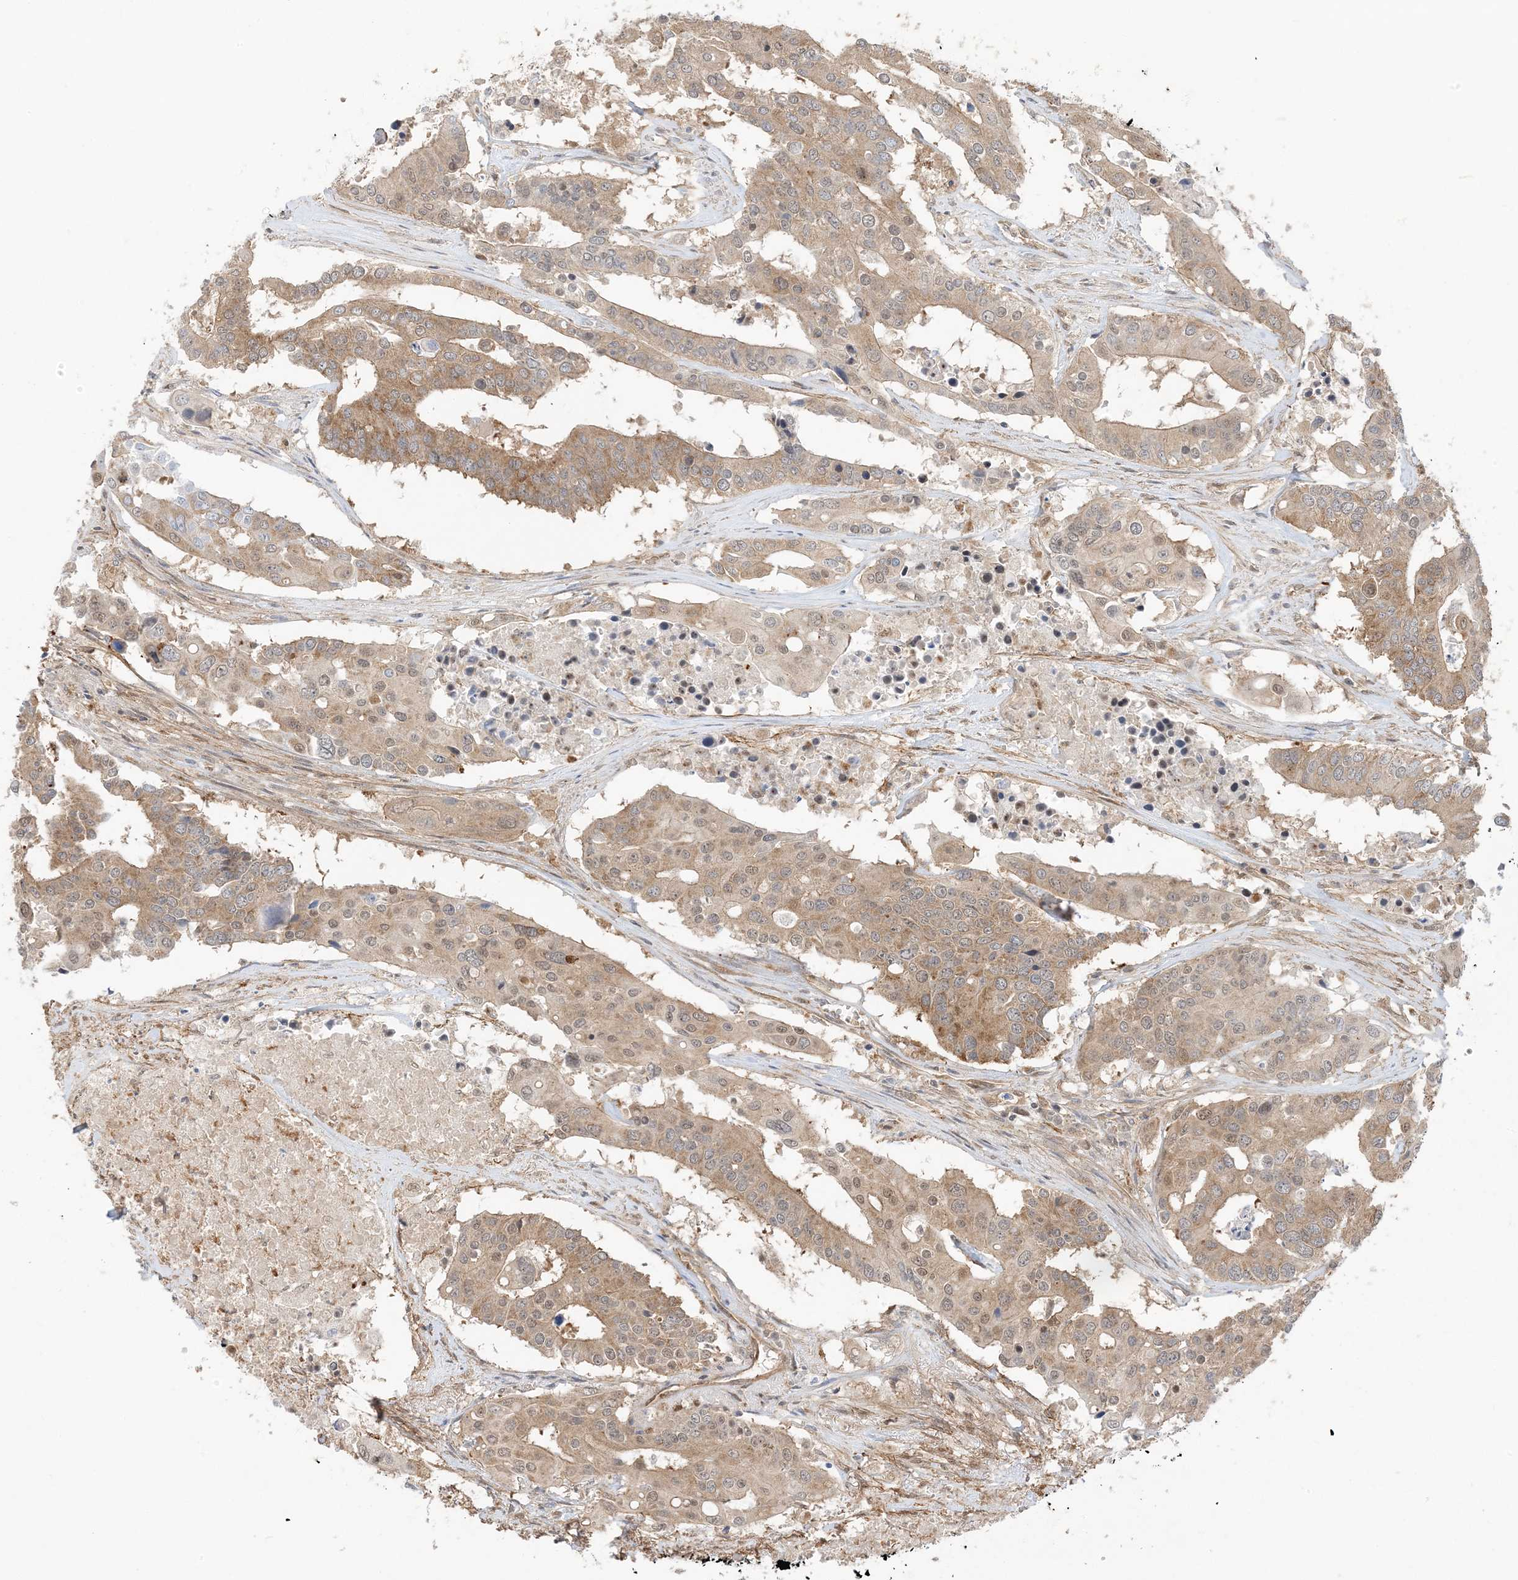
{"staining": {"intensity": "moderate", "quantity": ">75%", "location": "cytoplasmic/membranous"}, "tissue": "colorectal cancer", "cell_type": "Tumor cells", "image_type": "cancer", "snomed": [{"axis": "morphology", "description": "Adenocarcinoma, NOS"}, {"axis": "topography", "description": "Colon"}], "caption": "This histopathology image displays immunohistochemistry (IHC) staining of adenocarcinoma (colorectal), with medium moderate cytoplasmic/membranous staining in approximately >75% of tumor cells.", "gene": "UBAP2L", "patient": {"sex": "male", "age": 77}}